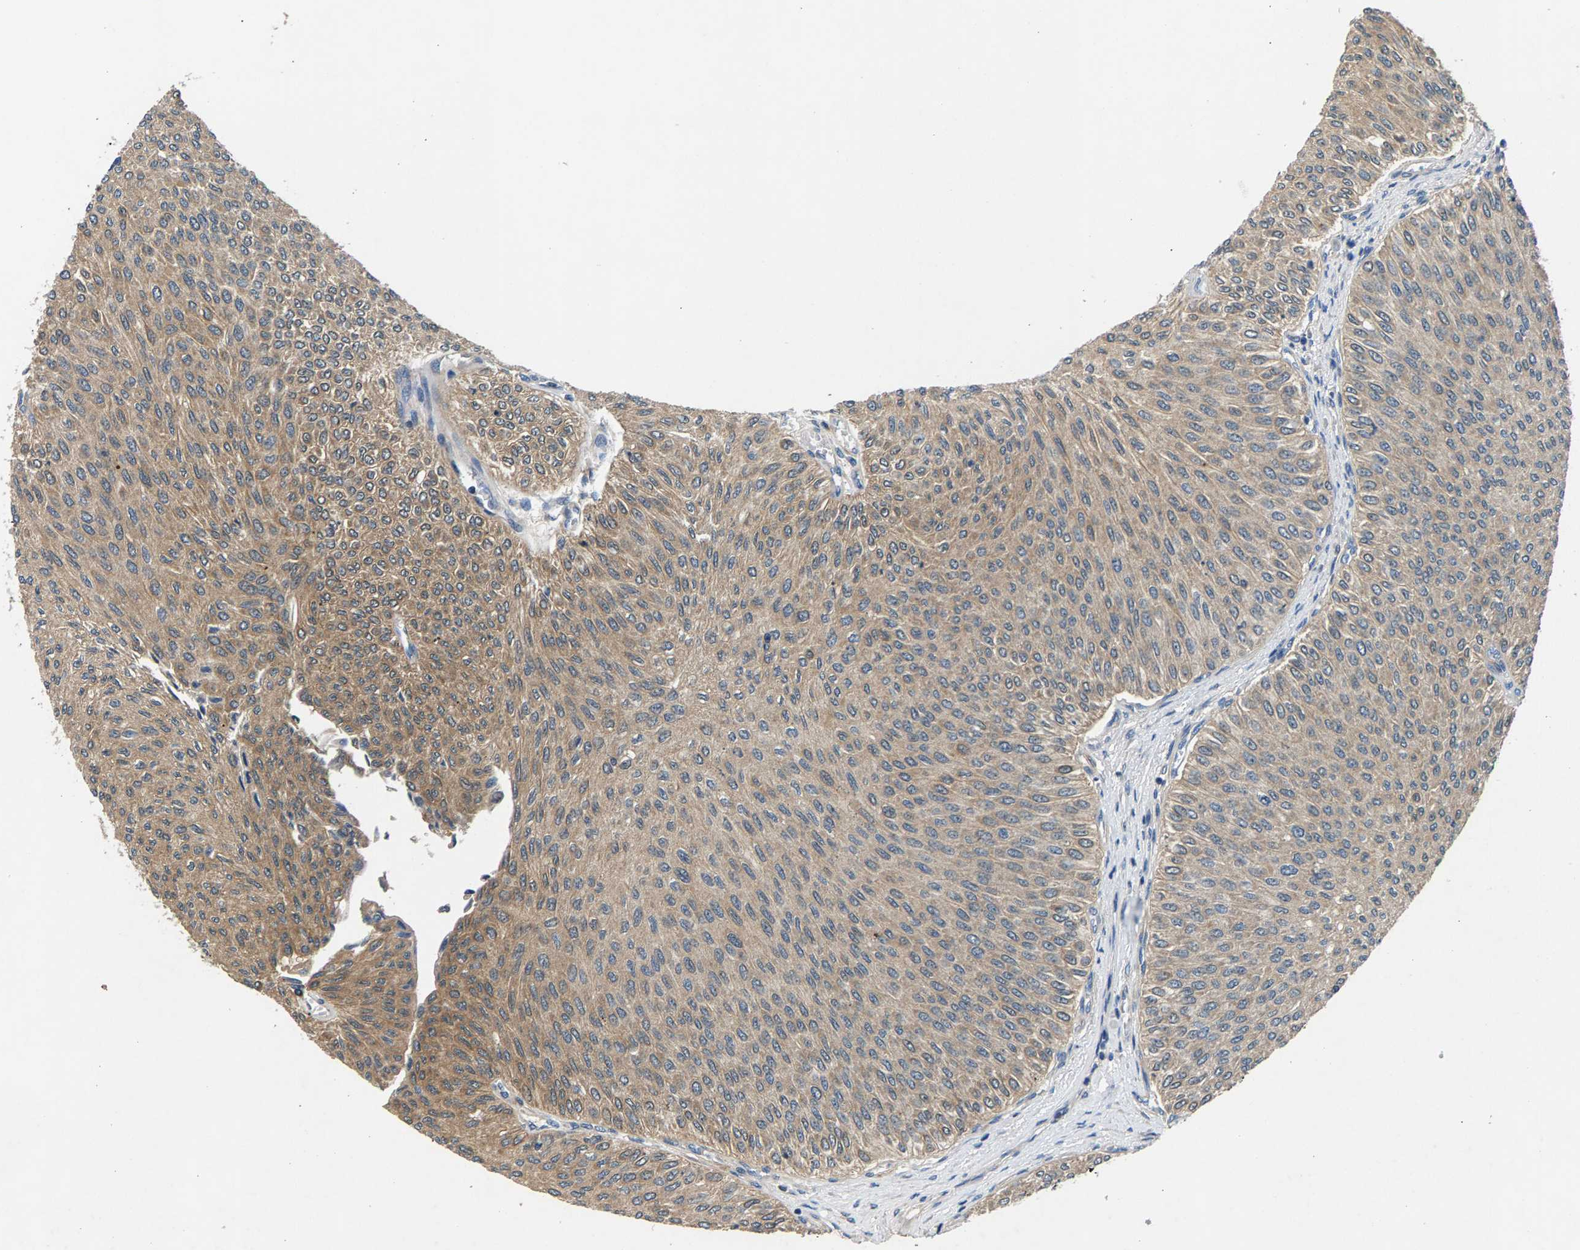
{"staining": {"intensity": "moderate", "quantity": ">75%", "location": "cytoplasmic/membranous"}, "tissue": "urothelial cancer", "cell_type": "Tumor cells", "image_type": "cancer", "snomed": [{"axis": "morphology", "description": "Urothelial carcinoma, Low grade"}, {"axis": "topography", "description": "Urinary bladder"}], "caption": "Low-grade urothelial carcinoma tissue displays moderate cytoplasmic/membranous positivity in approximately >75% of tumor cells", "gene": "NT5C", "patient": {"sex": "male", "age": 78}}